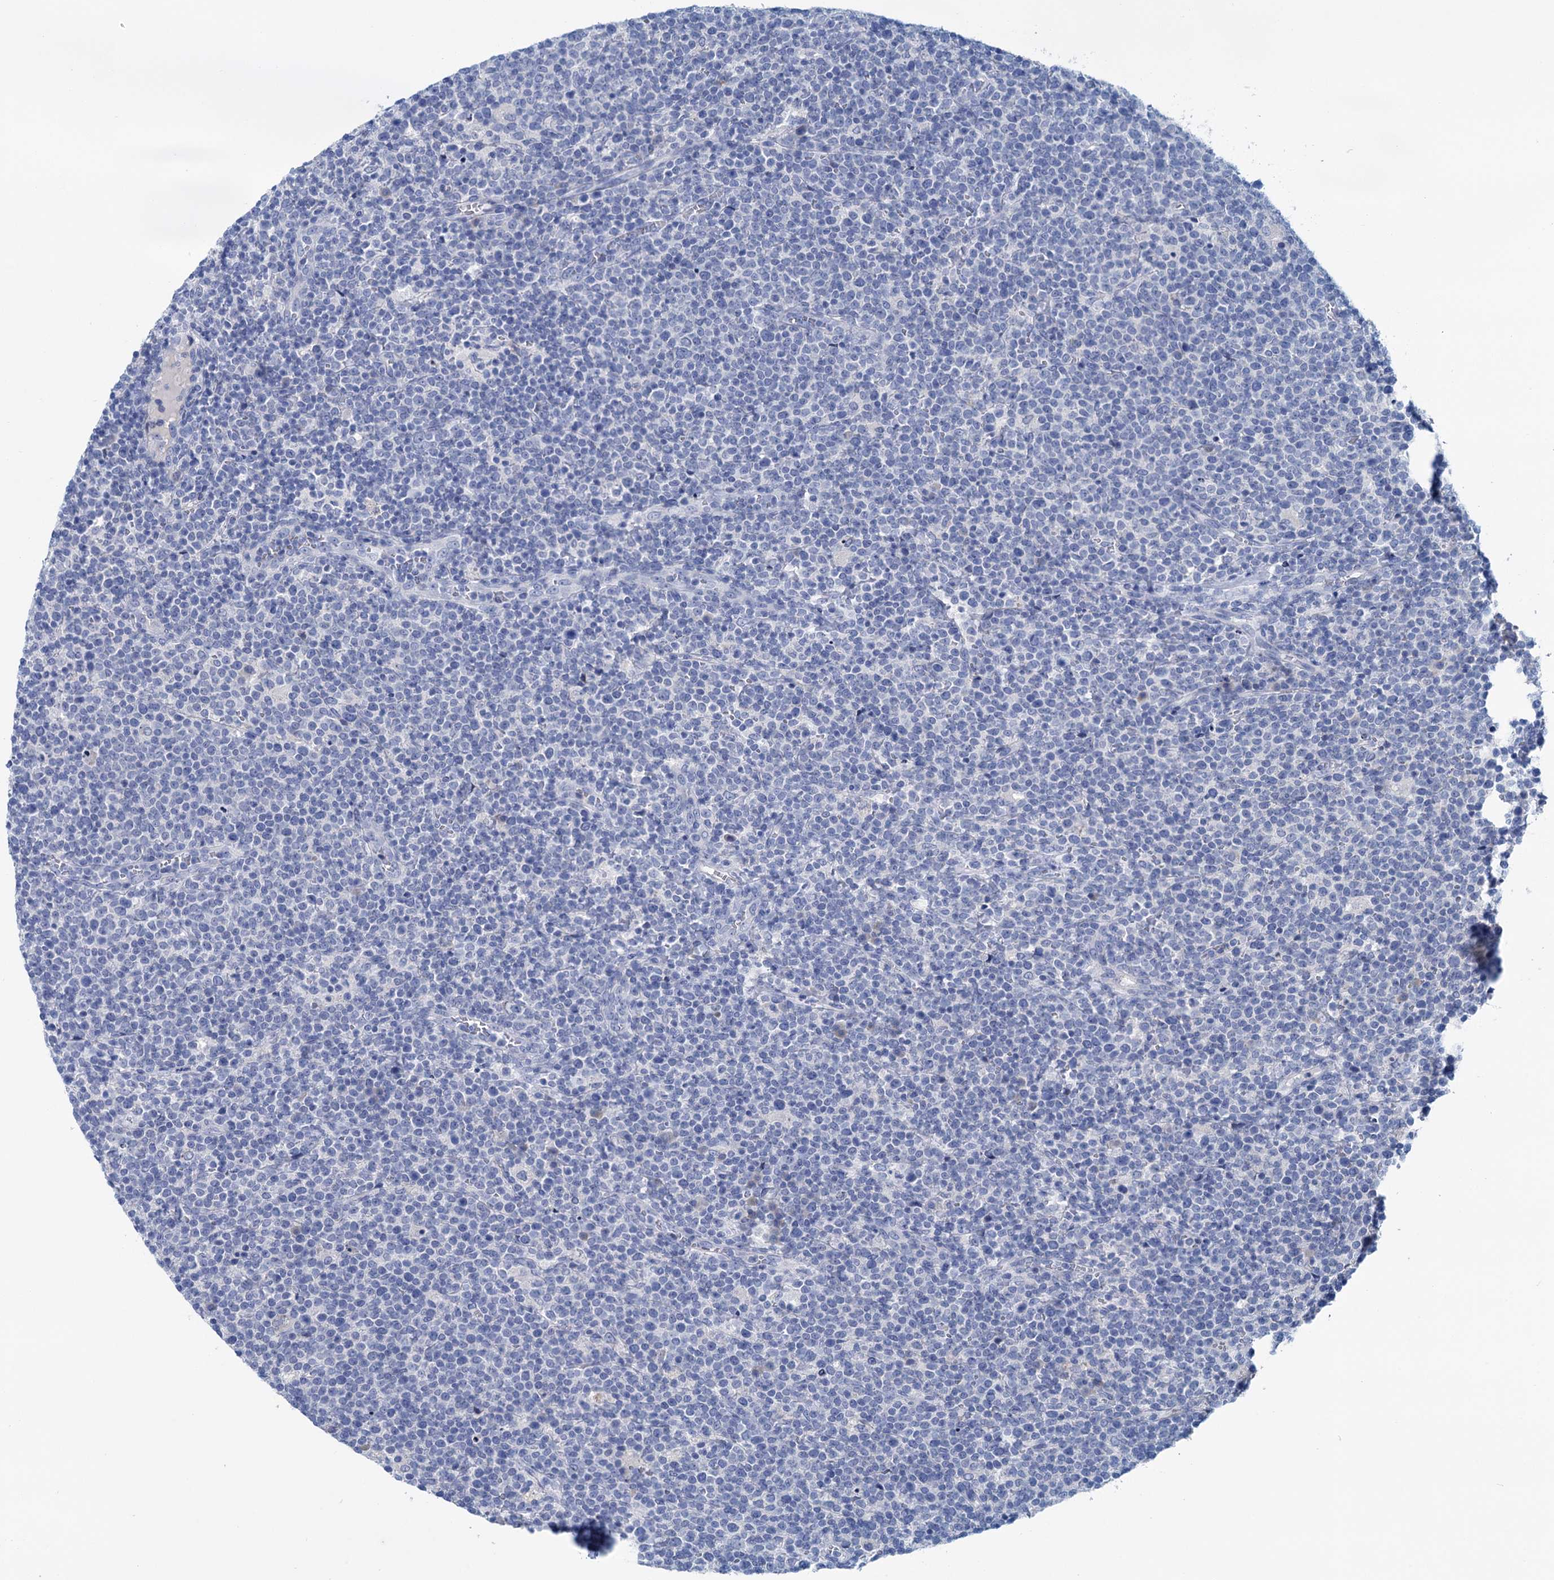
{"staining": {"intensity": "negative", "quantity": "none", "location": "none"}, "tissue": "lymphoma", "cell_type": "Tumor cells", "image_type": "cancer", "snomed": [{"axis": "morphology", "description": "Malignant lymphoma, non-Hodgkin's type, High grade"}, {"axis": "topography", "description": "Lymph node"}], "caption": "A high-resolution photomicrograph shows IHC staining of lymphoma, which shows no significant staining in tumor cells. (DAB immunohistochemistry (IHC) visualized using brightfield microscopy, high magnification).", "gene": "MYOZ3", "patient": {"sex": "male", "age": 61}}